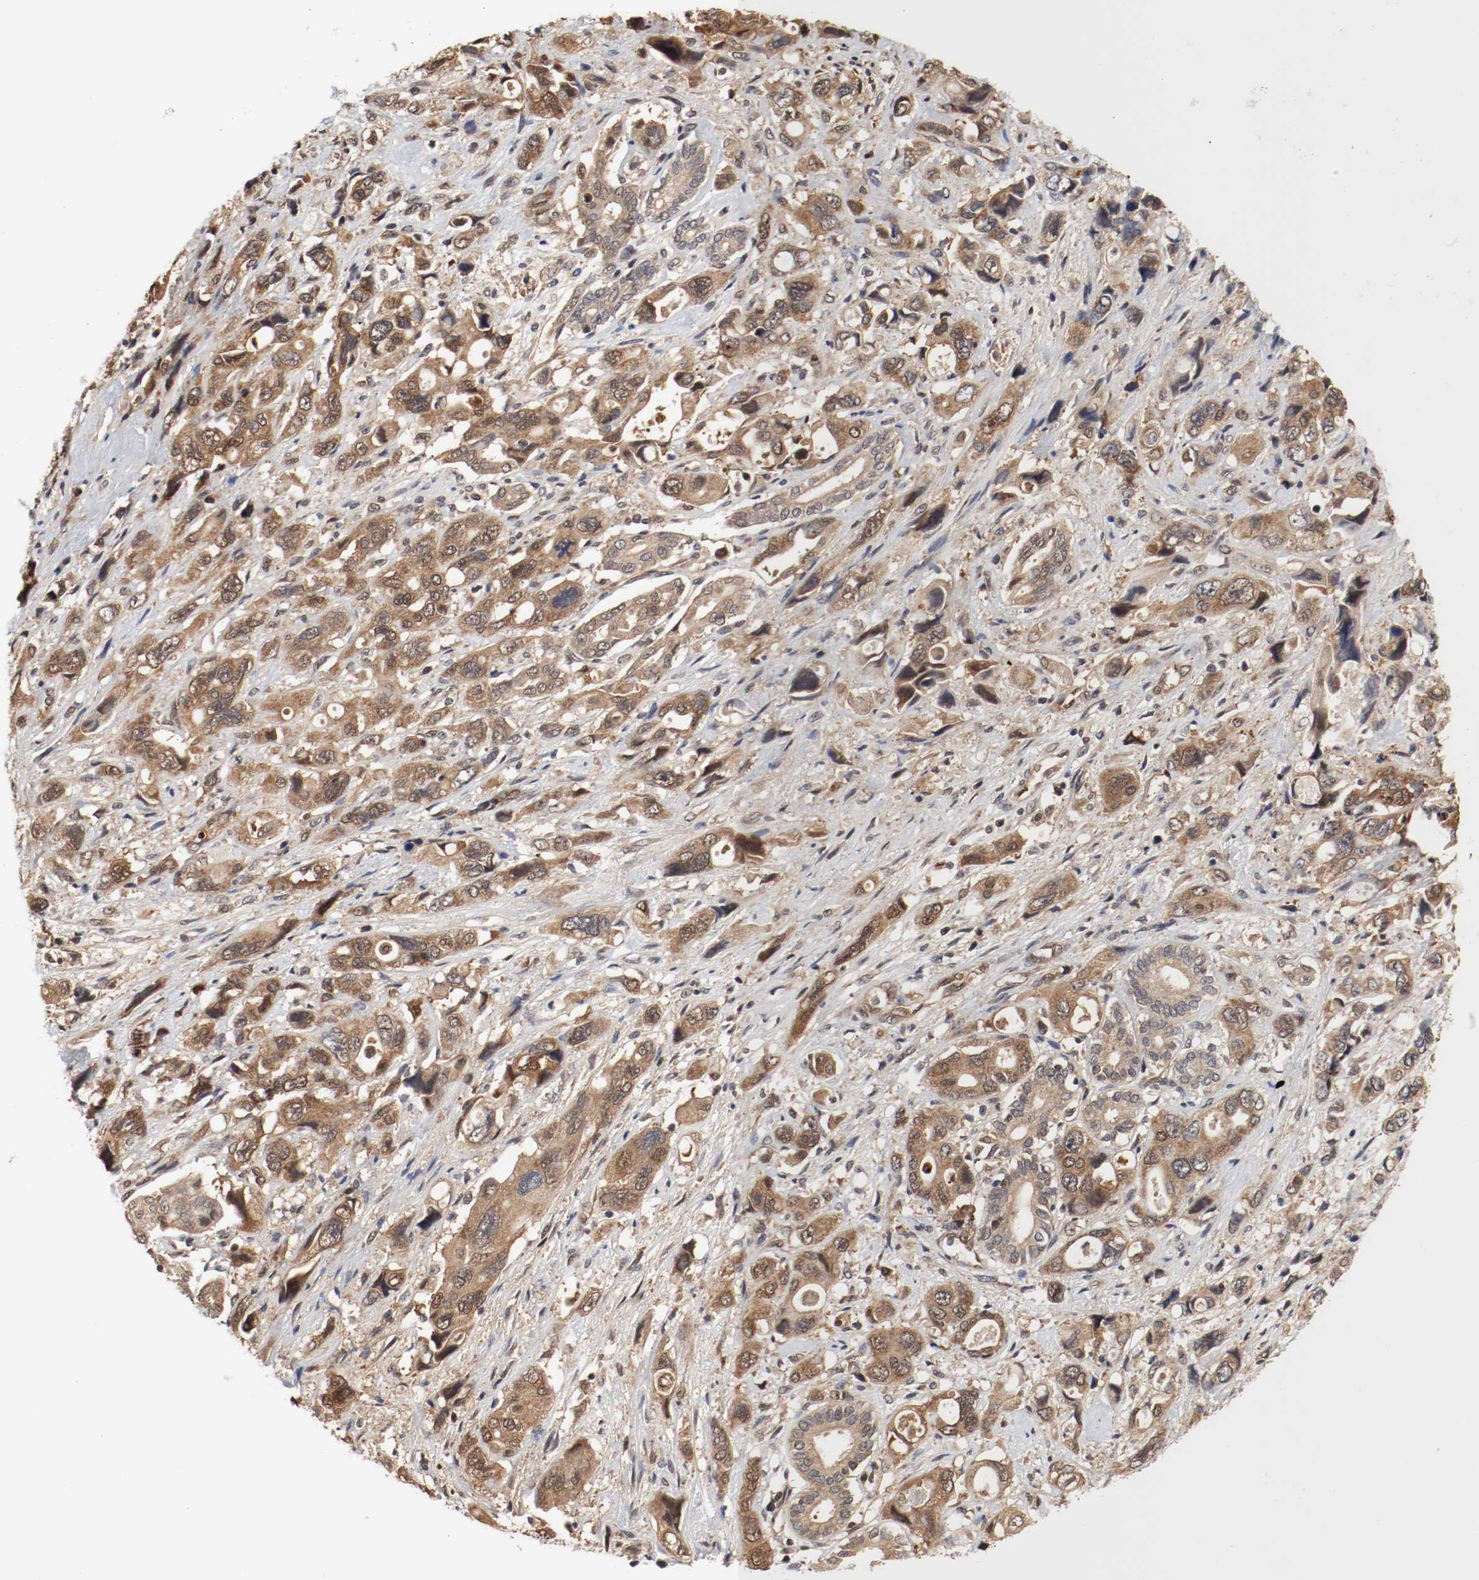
{"staining": {"intensity": "moderate", "quantity": ">75%", "location": "cytoplasmic/membranous,nuclear"}, "tissue": "pancreatic cancer", "cell_type": "Tumor cells", "image_type": "cancer", "snomed": [{"axis": "morphology", "description": "Adenocarcinoma, NOS"}, {"axis": "topography", "description": "Pancreas"}], "caption": "IHC image of neoplastic tissue: pancreatic cancer stained using IHC displays medium levels of moderate protein expression localized specifically in the cytoplasmic/membranous and nuclear of tumor cells, appearing as a cytoplasmic/membranous and nuclear brown color.", "gene": "AFG3L2", "patient": {"sex": "male", "age": 46}}